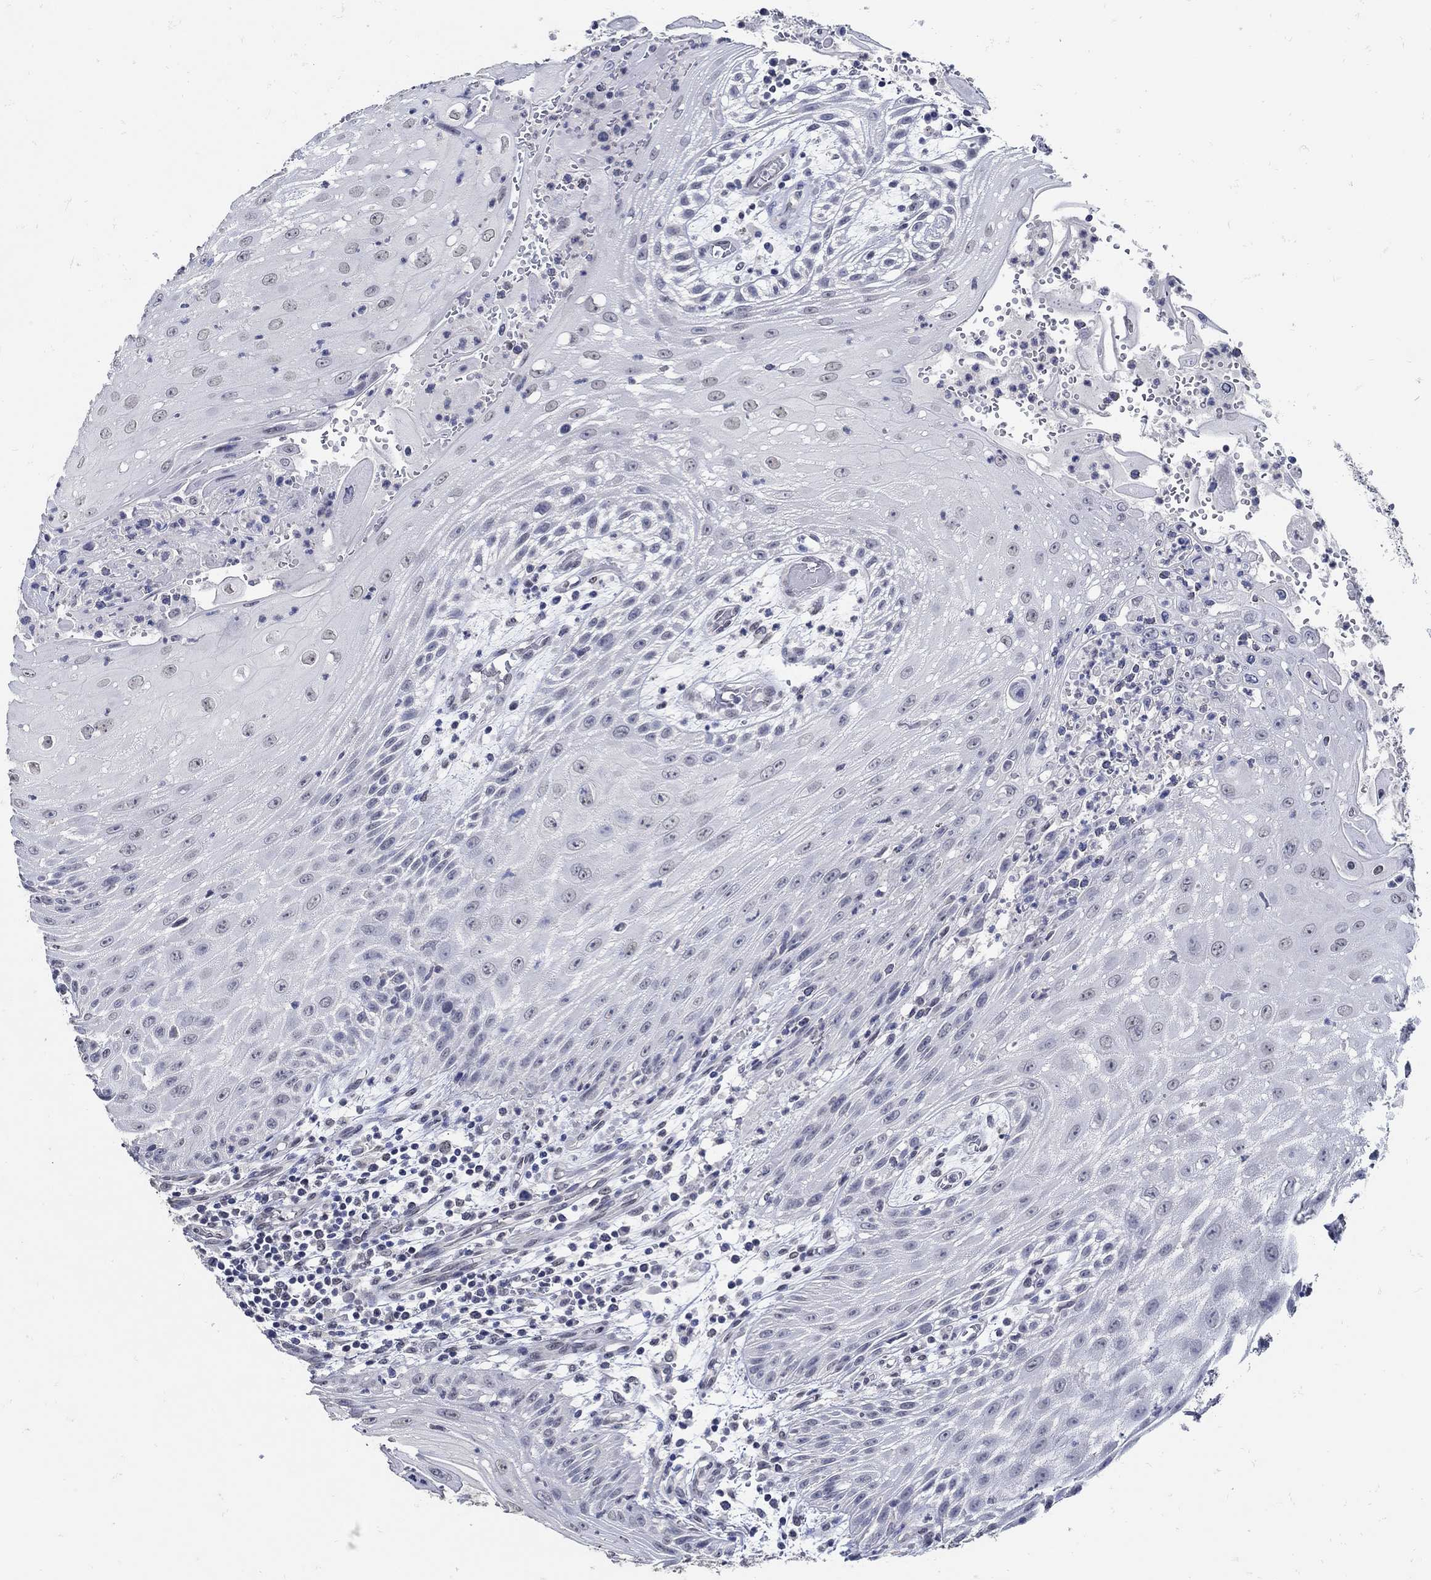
{"staining": {"intensity": "negative", "quantity": "none", "location": "none"}, "tissue": "head and neck cancer", "cell_type": "Tumor cells", "image_type": "cancer", "snomed": [{"axis": "morphology", "description": "Squamous cell carcinoma, NOS"}, {"axis": "topography", "description": "Oral tissue"}, {"axis": "topography", "description": "Head-Neck"}], "caption": "Immunohistochemistry (IHC) of human head and neck squamous cell carcinoma exhibits no positivity in tumor cells.", "gene": "KCNN3", "patient": {"sex": "male", "age": 58}}